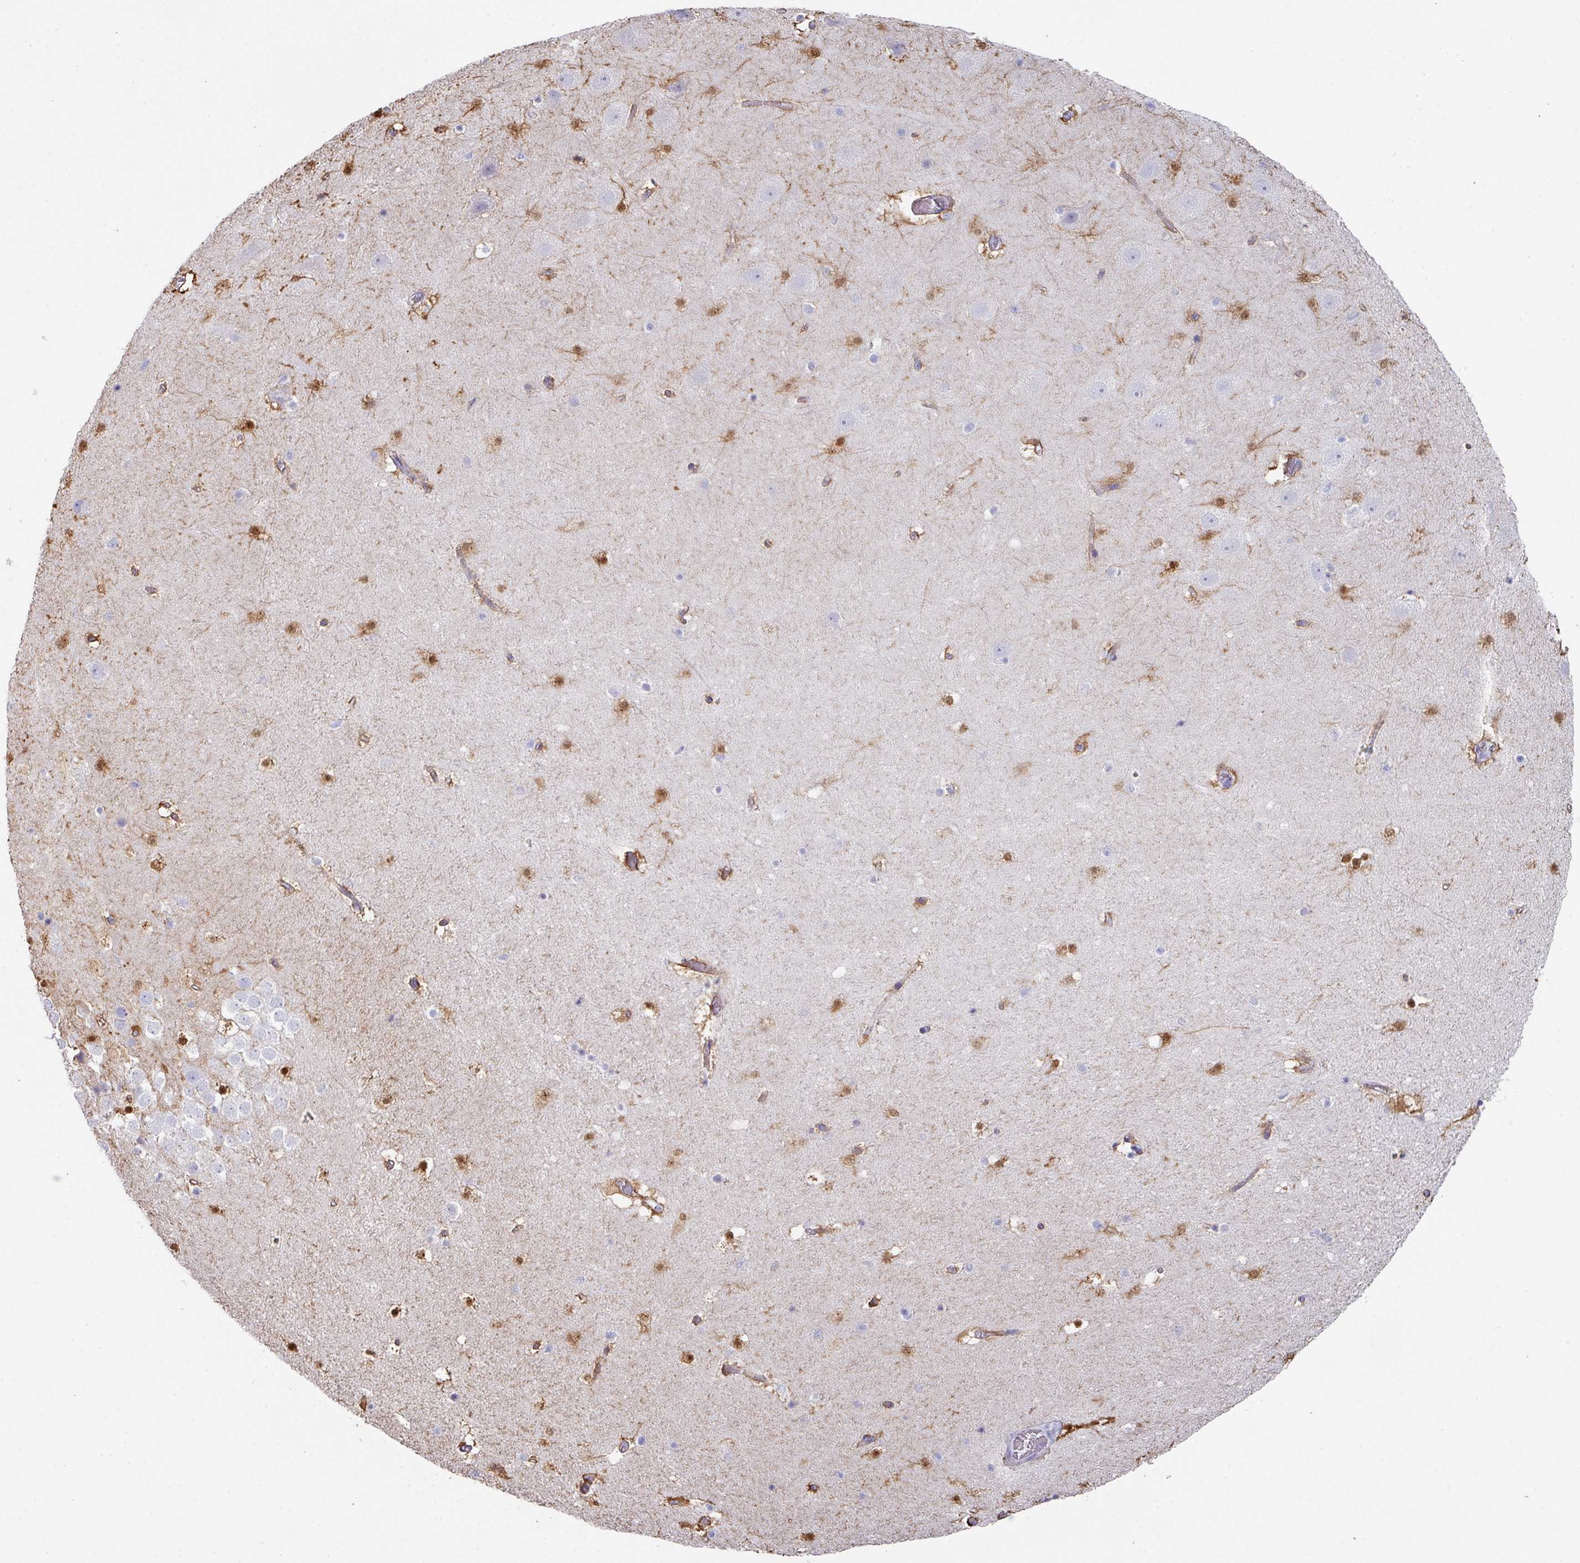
{"staining": {"intensity": "strong", "quantity": "25%-75%", "location": "cytoplasmic/membranous,nuclear"}, "tissue": "hippocampus", "cell_type": "Glial cells", "image_type": "normal", "snomed": [{"axis": "morphology", "description": "Normal tissue, NOS"}, {"axis": "topography", "description": "Hippocampus"}], "caption": "Glial cells display high levels of strong cytoplasmic/membranous,nuclear positivity in approximately 25%-75% of cells in unremarkable hippocampus.", "gene": "PEX10", "patient": {"sex": "male", "age": 37}}